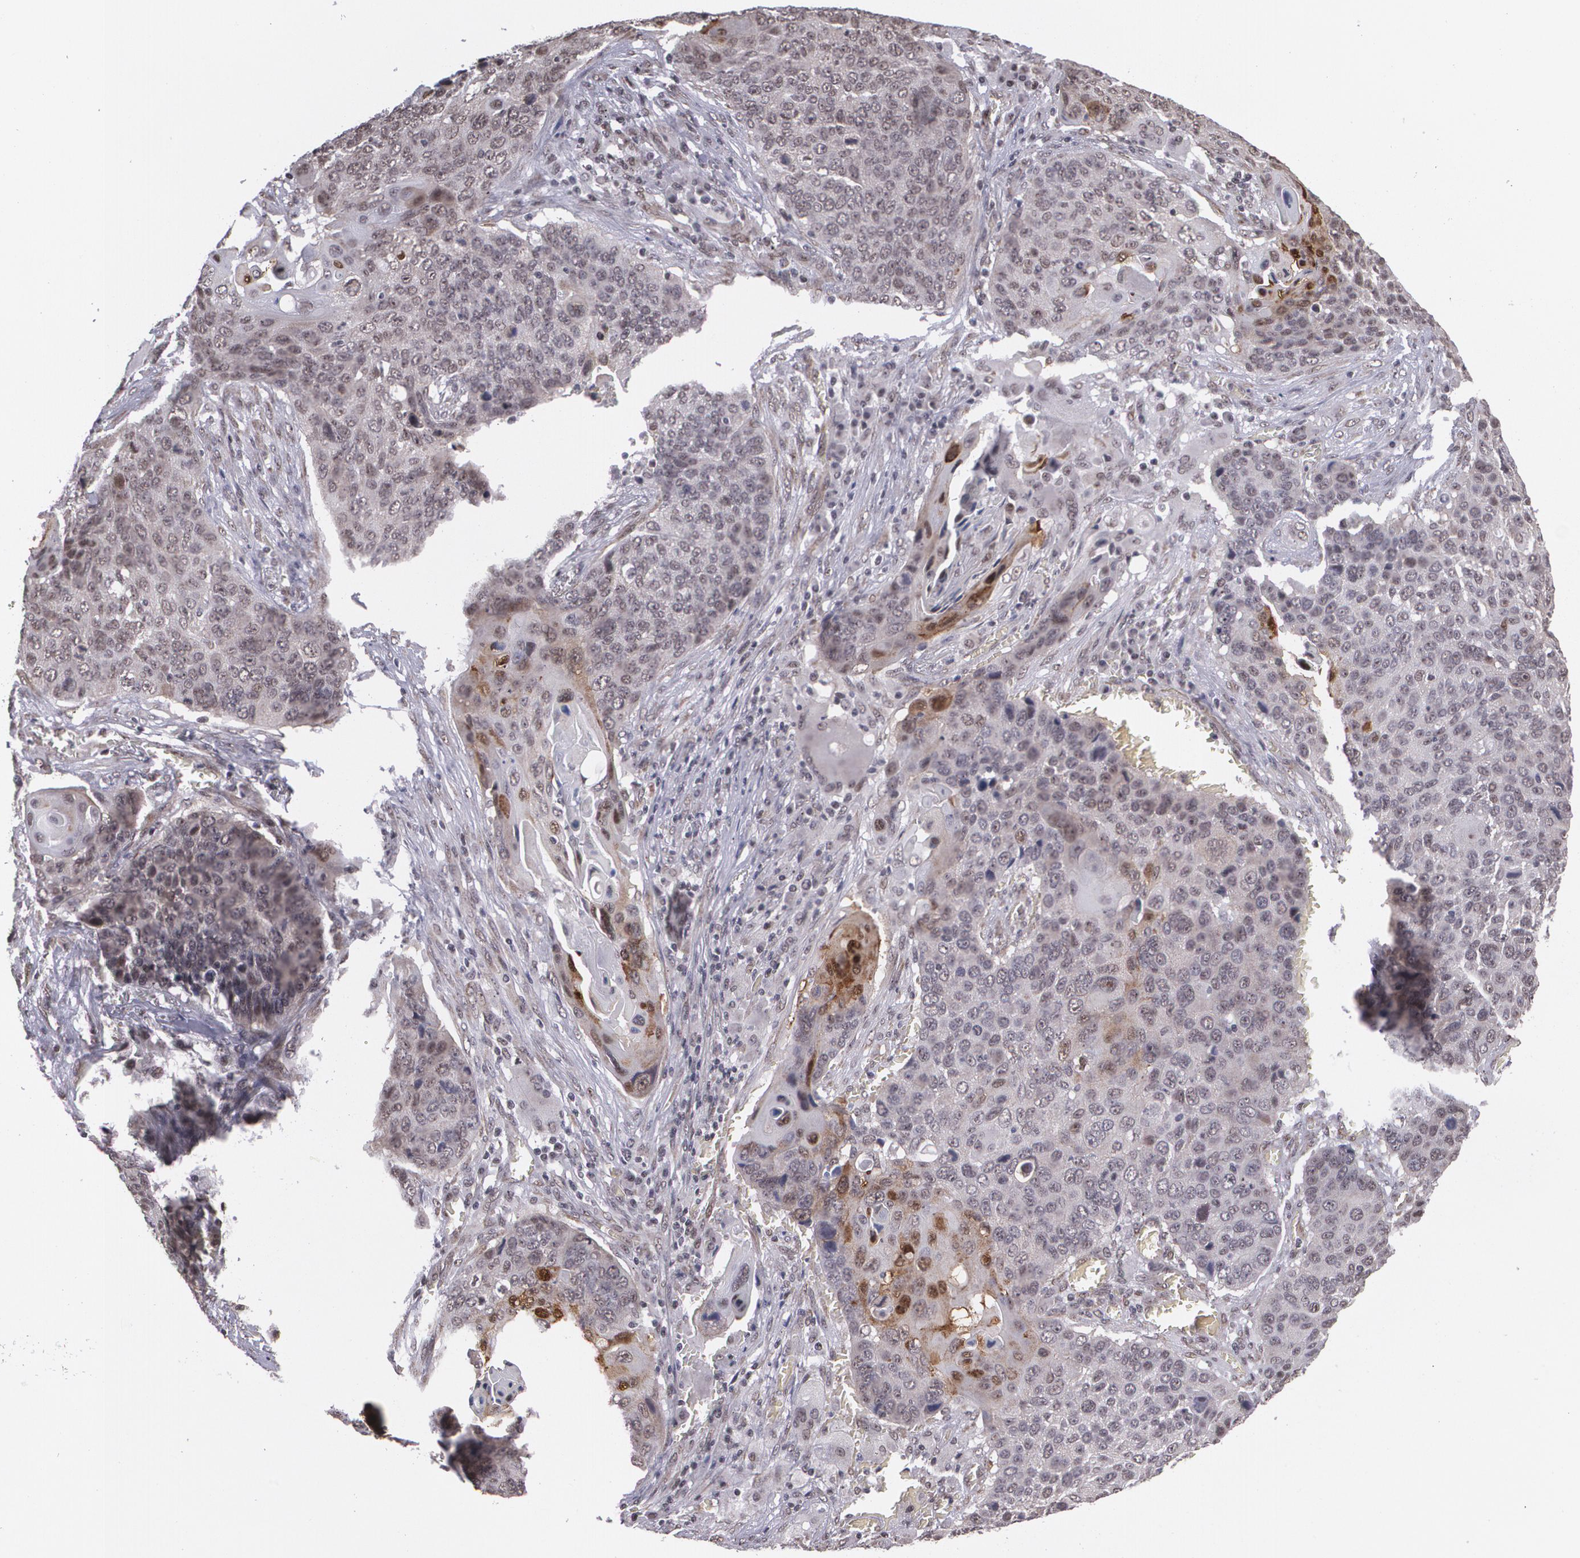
{"staining": {"intensity": "moderate", "quantity": "<25%", "location": "cytoplasmic/membranous,nuclear"}, "tissue": "lung cancer", "cell_type": "Tumor cells", "image_type": "cancer", "snomed": [{"axis": "morphology", "description": "Squamous cell carcinoma, NOS"}, {"axis": "topography", "description": "Lung"}], "caption": "Immunohistochemical staining of lung squamous cell carcinoma demonstrates low levels of moderate cytoplasmic/membranous and nuclear protein positivity in about <25% of tumor cells. (Brightfield microscopy of DAB IHC at high magnification).", "gene": "C6orf15", "patient": {"sex": "male", "age": 68}}